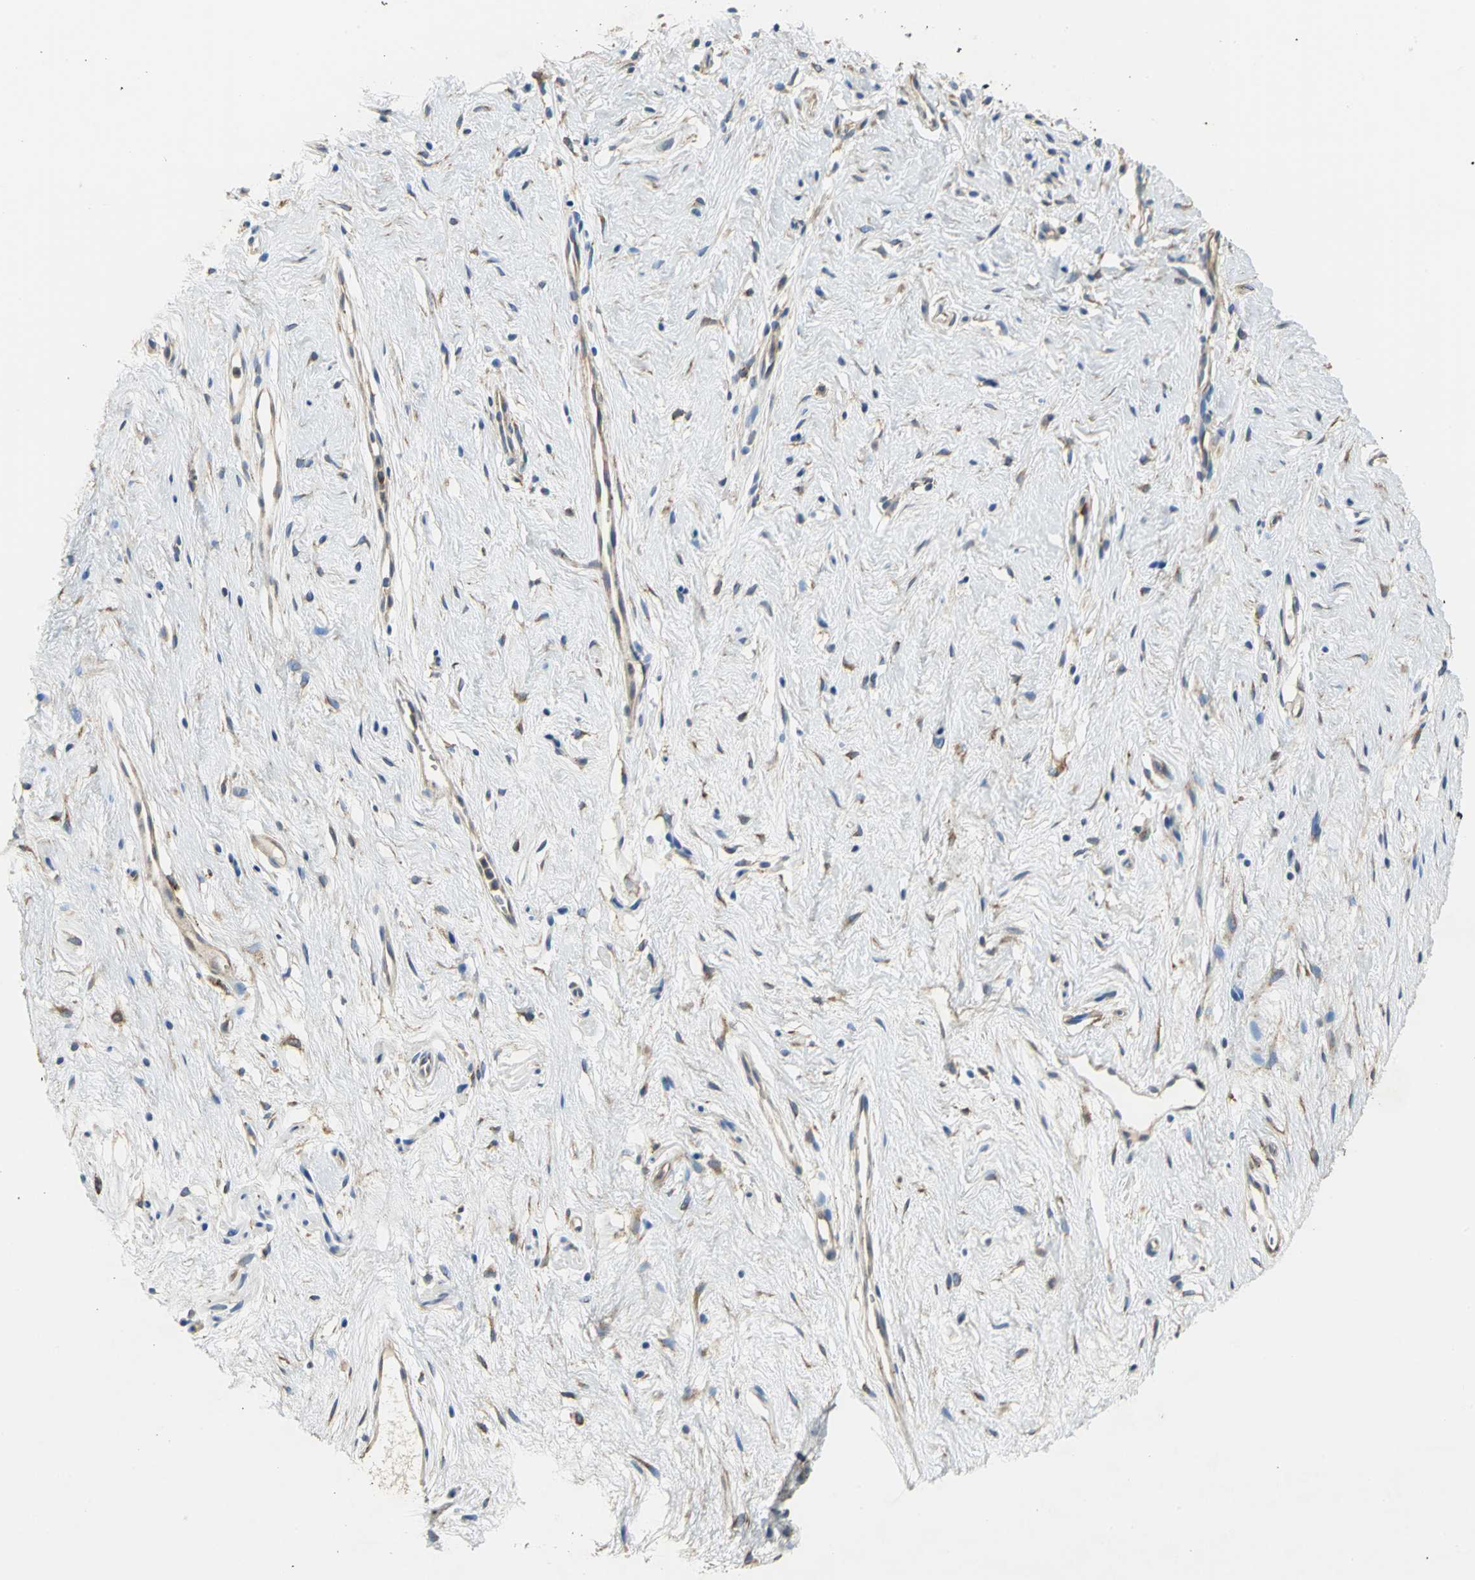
{"staining": {"intensity": "negative", "quantity": "none", "location": "none"}, "tissue": "vagina", "cell_type": "Squamous epithelial cells", "image_type": "normal", "snomed": [{"axis": "morphology", "description": "Normal tissue, NOS"}, {"axis": "topography", "description": "Vagina"}], "caption": "This micrograph is of benign vagina stained with immunohistochemistry (IHC) to label a protein in brown with the nuclei are counter-stained blue. There is no positivity in squamous epithelial cells.", "gene": "DIAPH2", "patient": {"sex": "female", "age": 44}}